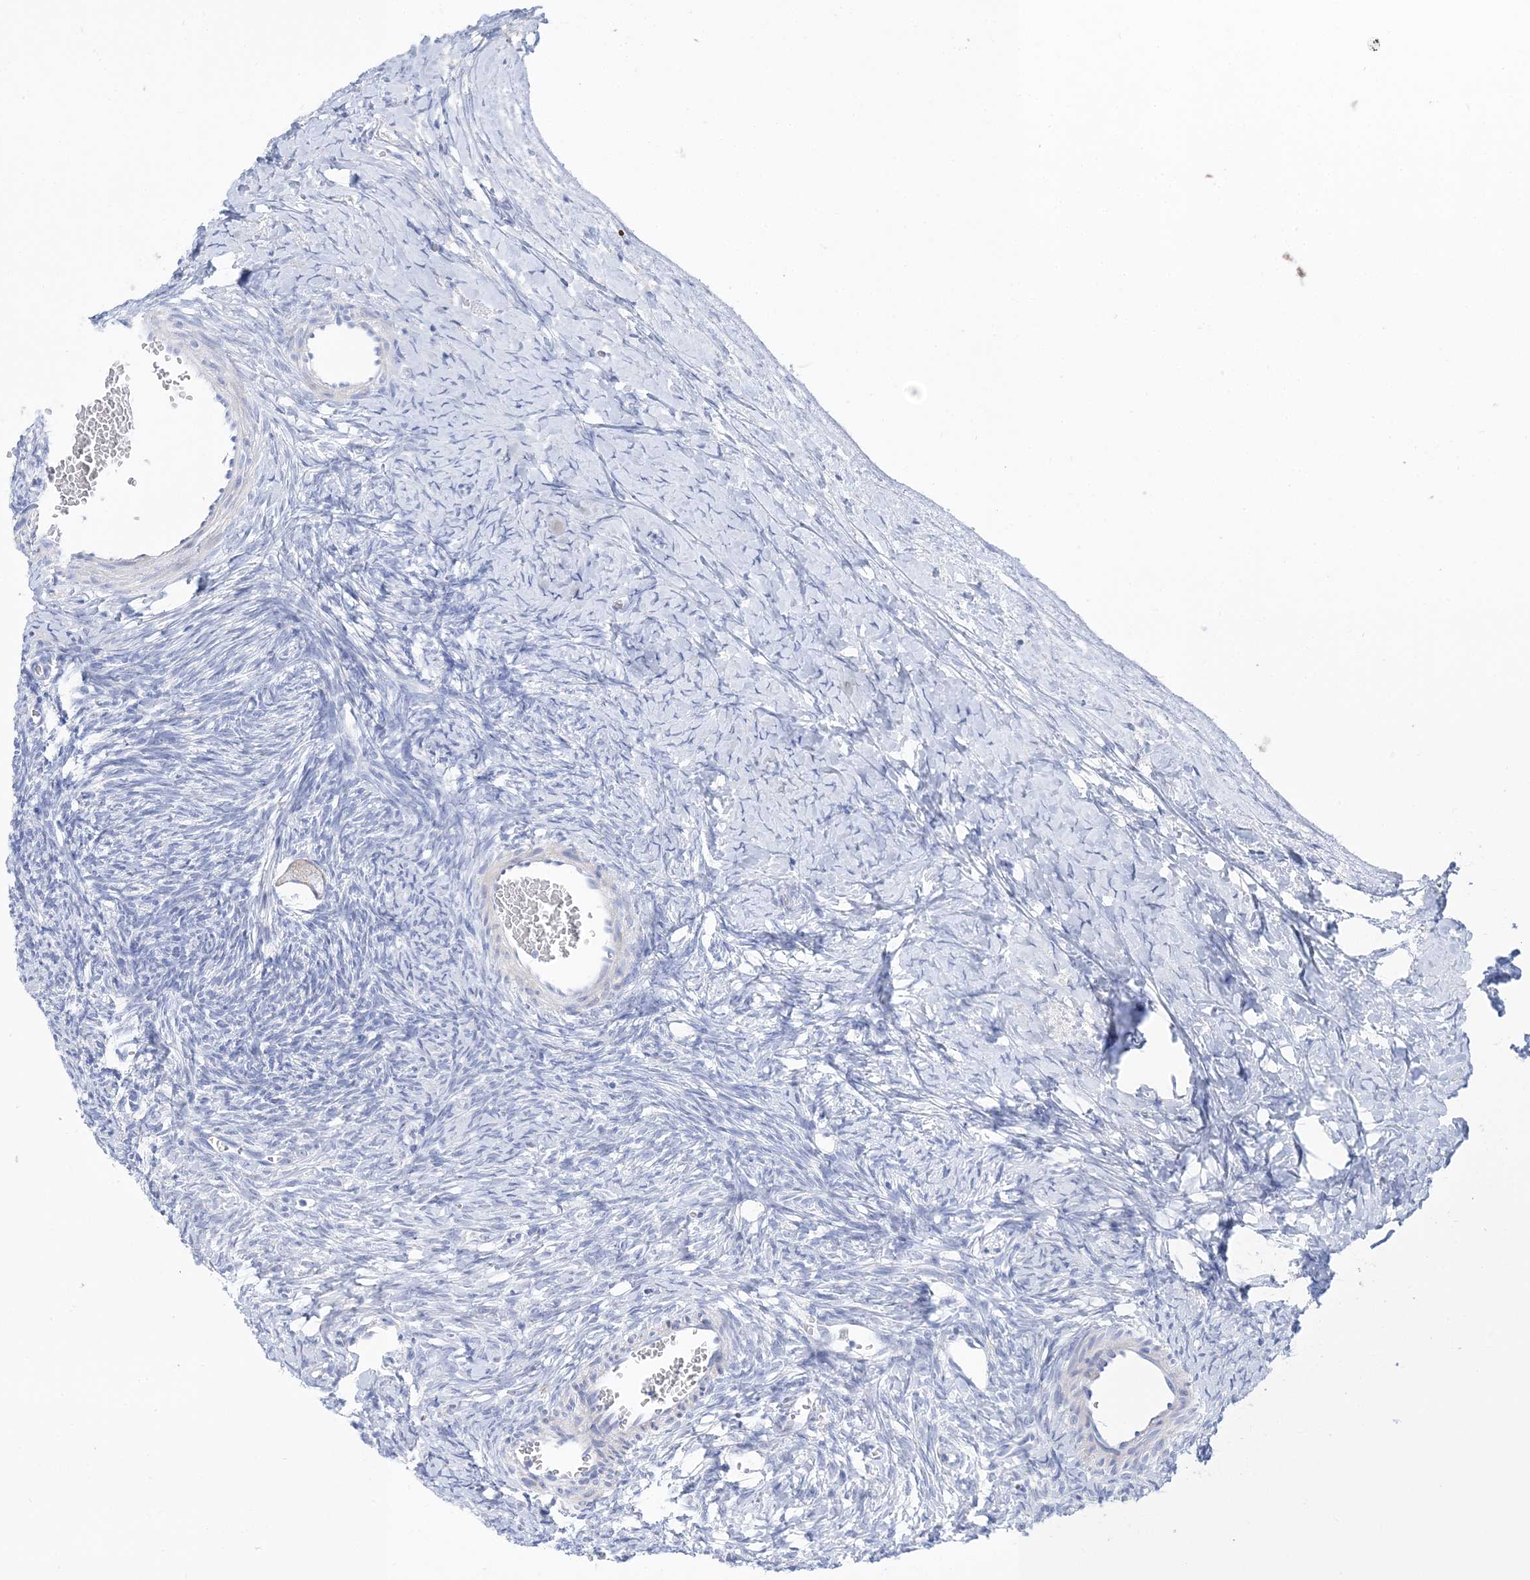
{"staining": {"intensity": "weak", "quantity": ">75%", "location": "cytoplasmic/membranous"}, "tissue": "ovary", "cell_type": "Follicle cells", "image_type": "normal", "snomed": [{"axis": "morphology", "description": "Normal tissue, NOS"}, {"axis": "morphology", "description": "Developmental malformation"}, {"axis": "topography", "description": "Ovary"}], "caption": "Protein expression analysis of unremarkable human ovary reveals weak cytoplasmic/membranous positivity in about >75% of follicle cells.", "gene": "TSPYL6", "patient": {"sex": "female", "age": 39}}